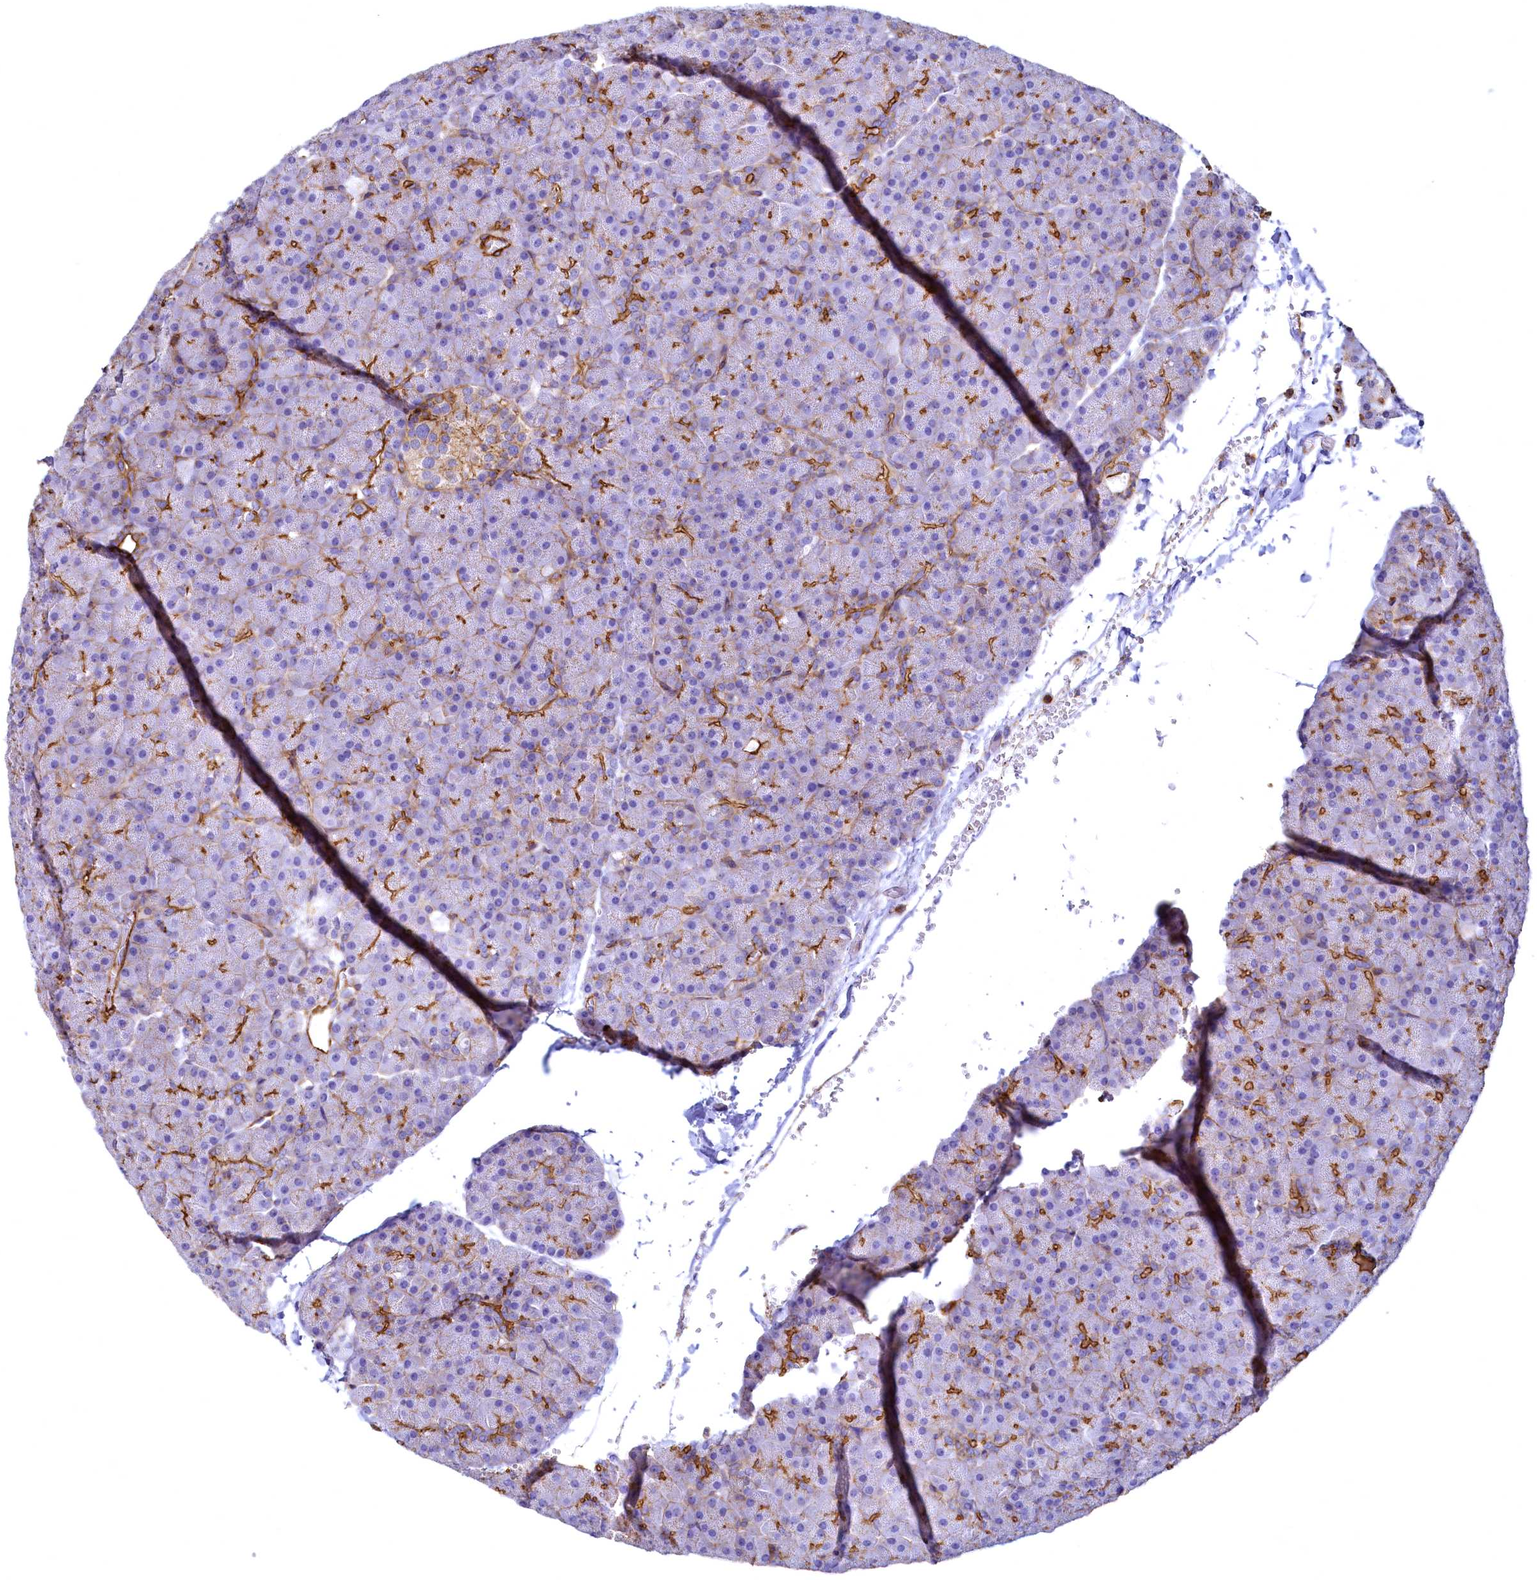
{"staining": {"intensity": "strong", "quantity": "25%-75%", "location": "cytoplasmic/membranous"}, "tissue": "pancreas", "cell_type": "Exocrine glandular cells", "image_type": "normal", "snomed": [{"axis": "morphology", "description": "Normal tissue, NOS"}, {"axis": "topography", "description": "Pancreas"}], "caption": "Immunohistochemical staining of benign human pancreas reveals strong cytoplasmic/membranous protein expression in about 25%-75% of exocrine glandular cells.", "gene": "THBS1", "patient": {"sex": "male", "age": 36}}